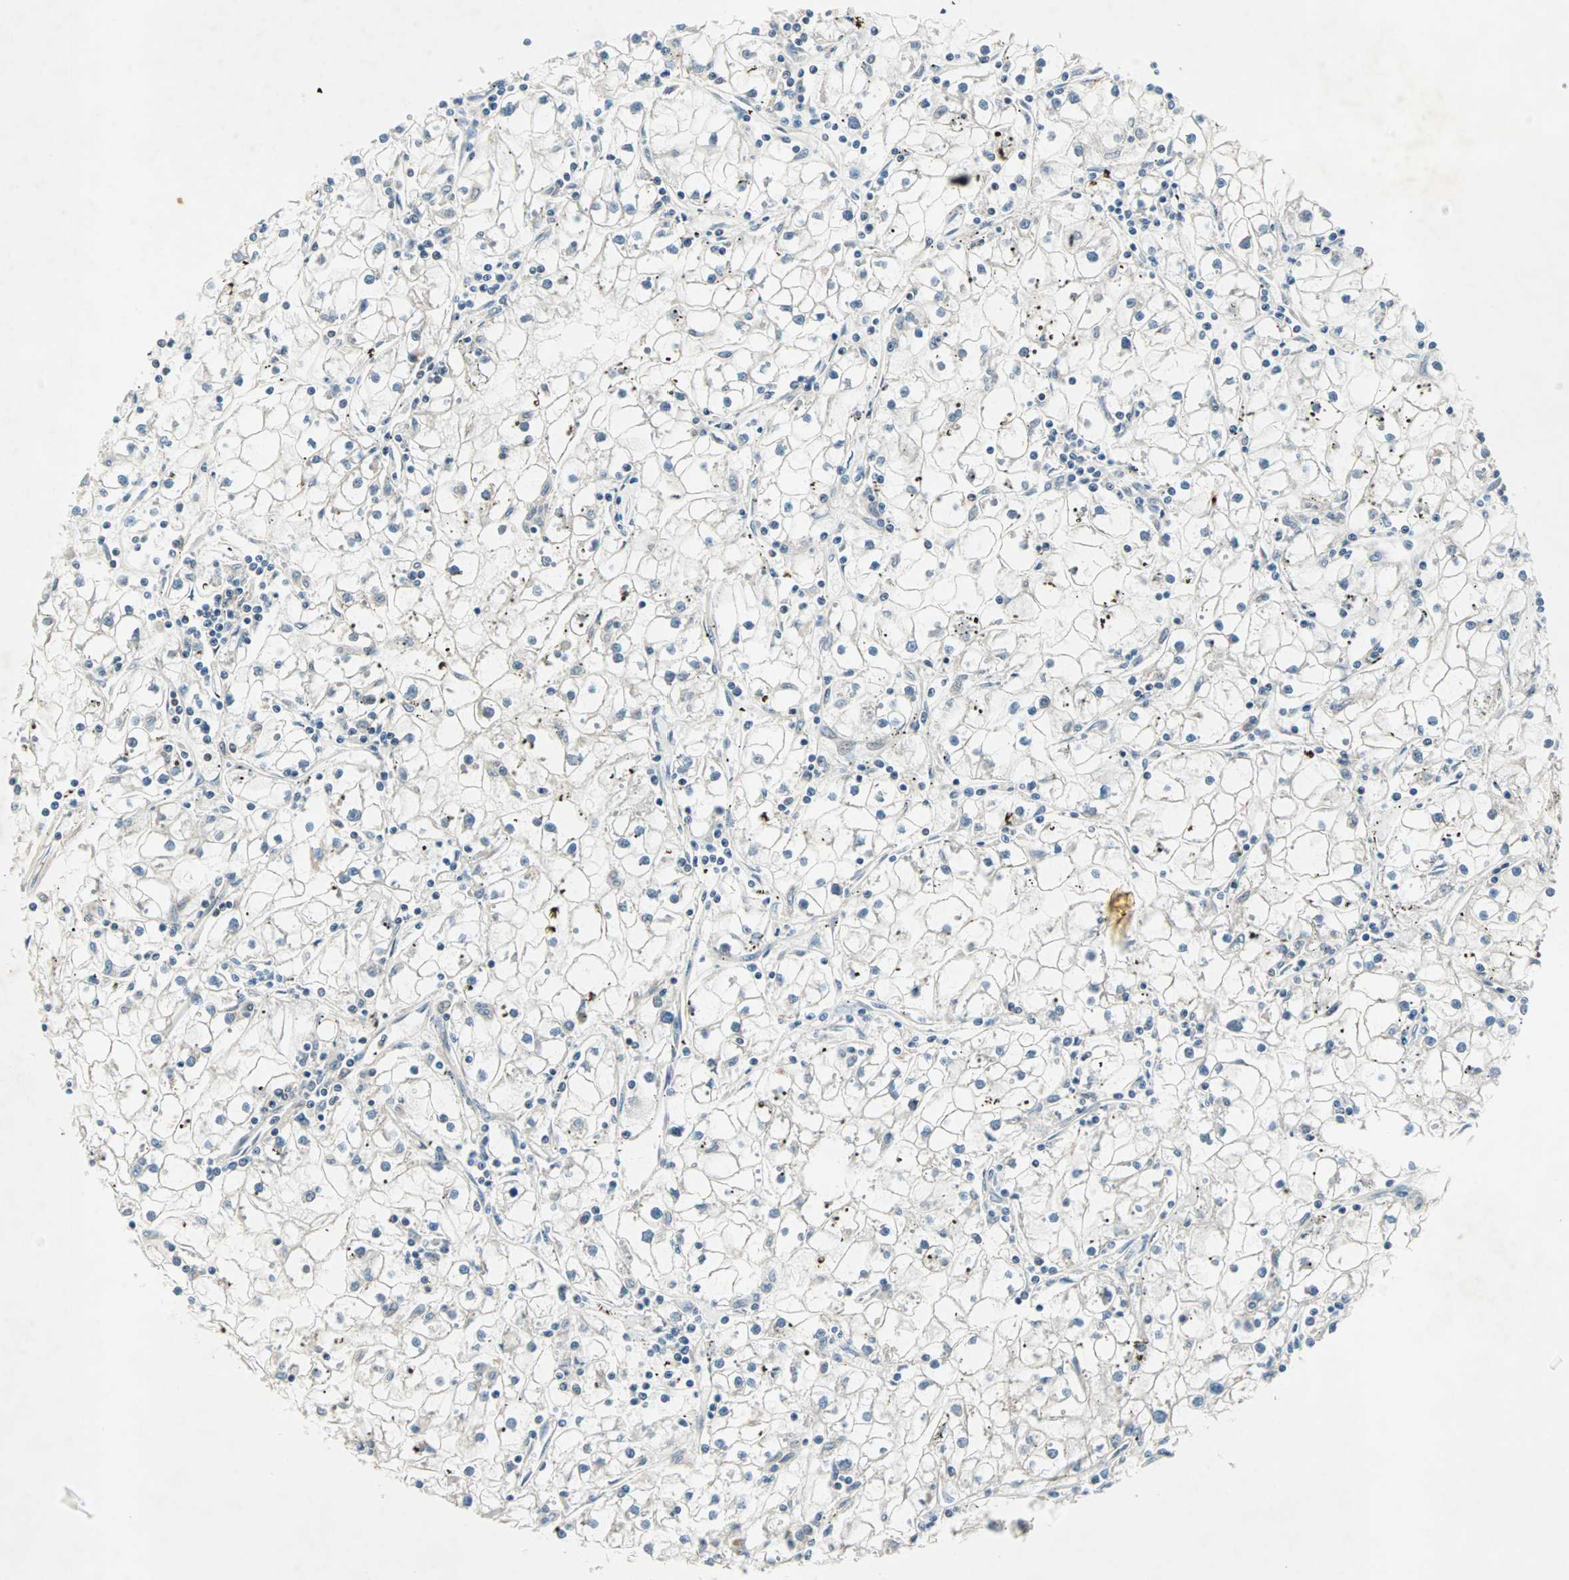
{"staining": {"intensity": "negative", "quantity": "none", "location": "none"}, "tissue": "renal cancer", "cell_type": "Tumor cells", "image_type": "cancer", "snomed": [{"axis": "morphology", "description": "Adenocarcinoma, NOS"}, {"axis": "topography", "description": "Kidney"}], "caption": "Human adenocarcinoma (renal) stained for a protein using immunohistochemistry (IHC) displays no expression in tumor cells.", "gene": "TEC", "patient": {"sex": "male", "age": 56}}